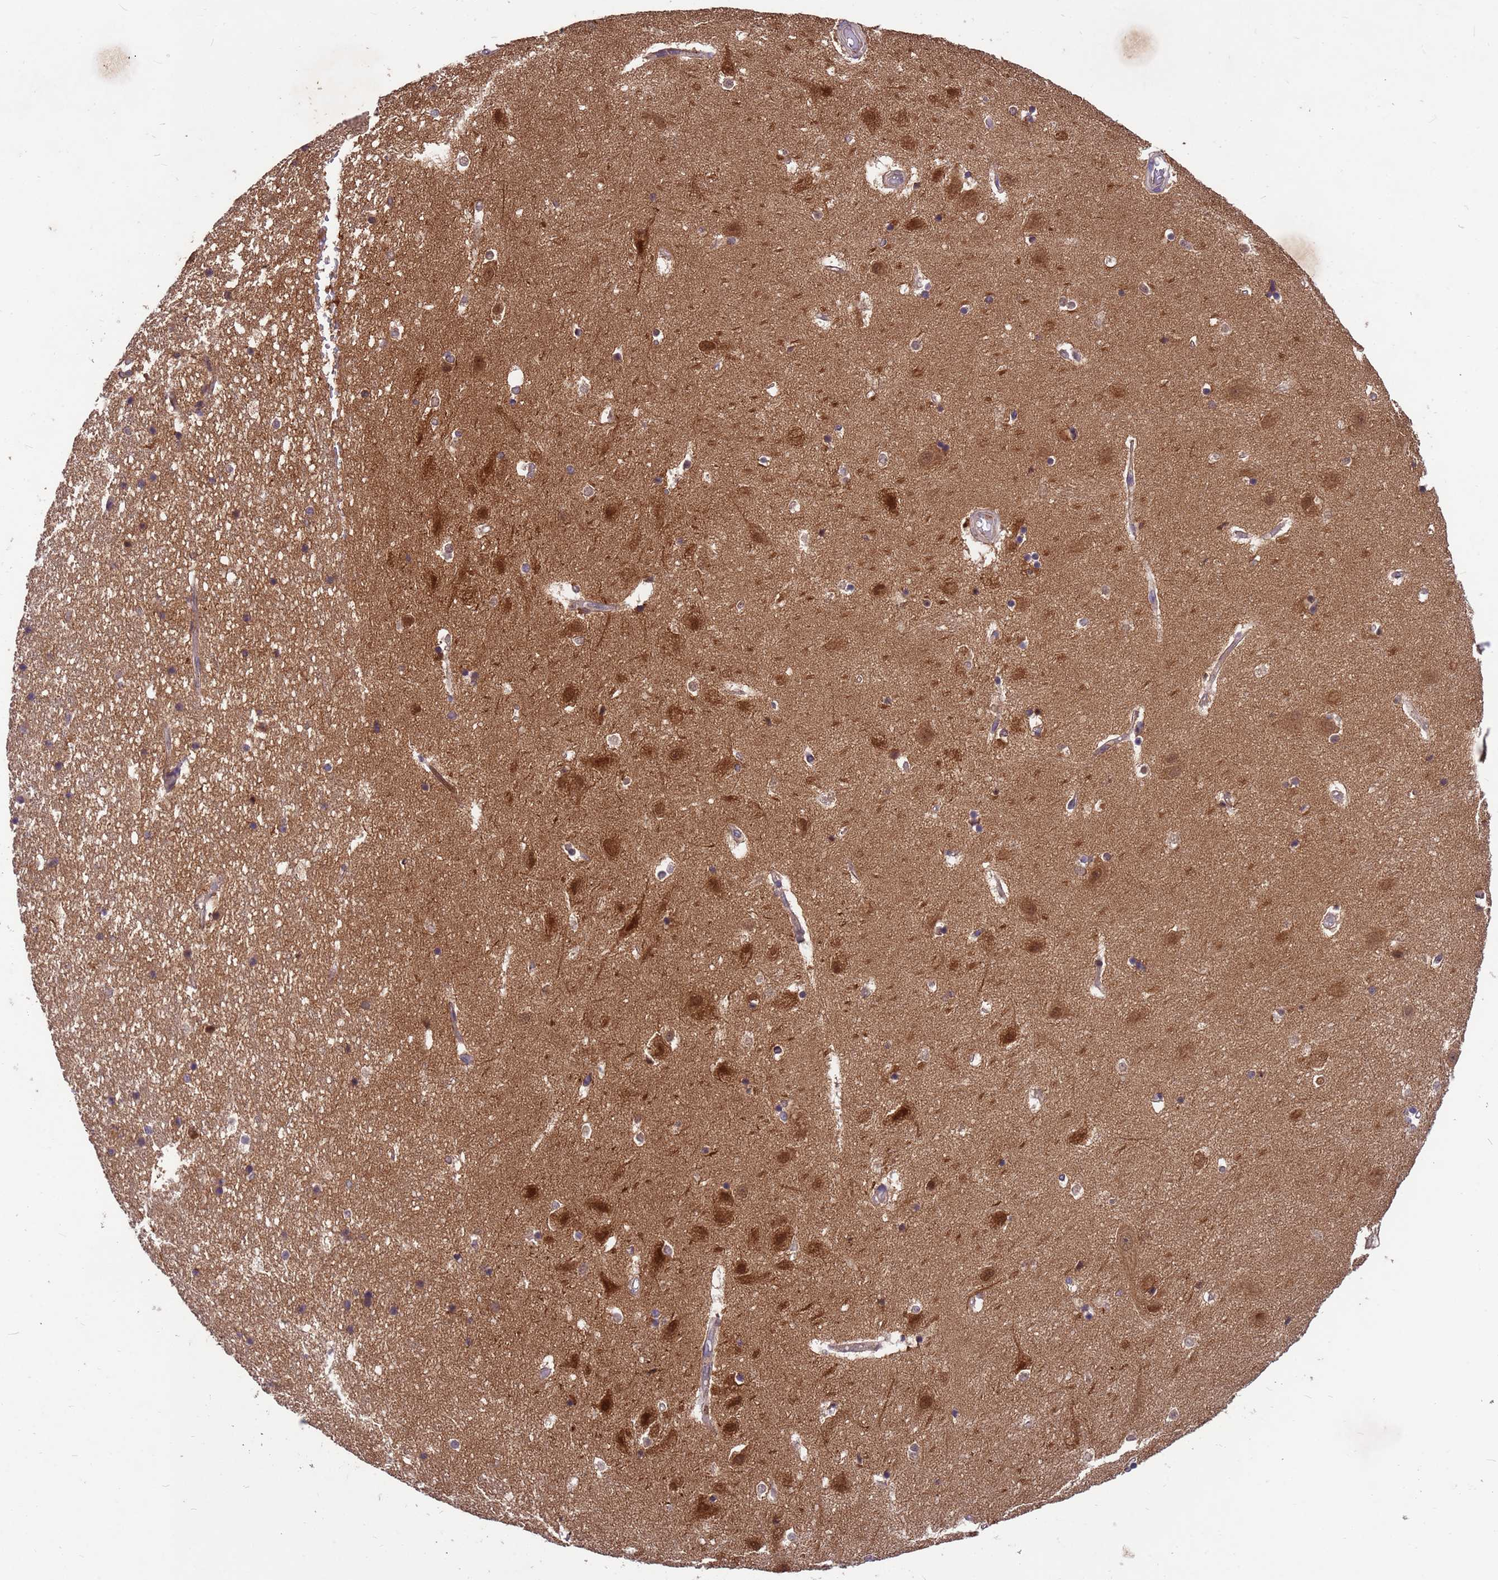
{"staining": {"intensity": "moderate", "quantity": "<25%", "location": "cytoplasmic/membranous"}, "tissue": "hippocampus", "cell_type": "Glial cells", "image_type": "normal", "snomed": [{"axis": "morphology", "description": "Normal tissue, NOS"}, {"axis": "topography", "description": "Hippocampus"}], "caption": "High-power microscopy captured an IHC photomicrograph of unremarkable hippocampus, revealing moderate cytoplasmic/membranous staining in about <25% of glial cells.", "gene": "PPP2CA", "patient": {"sex": "female", "age": 52}}